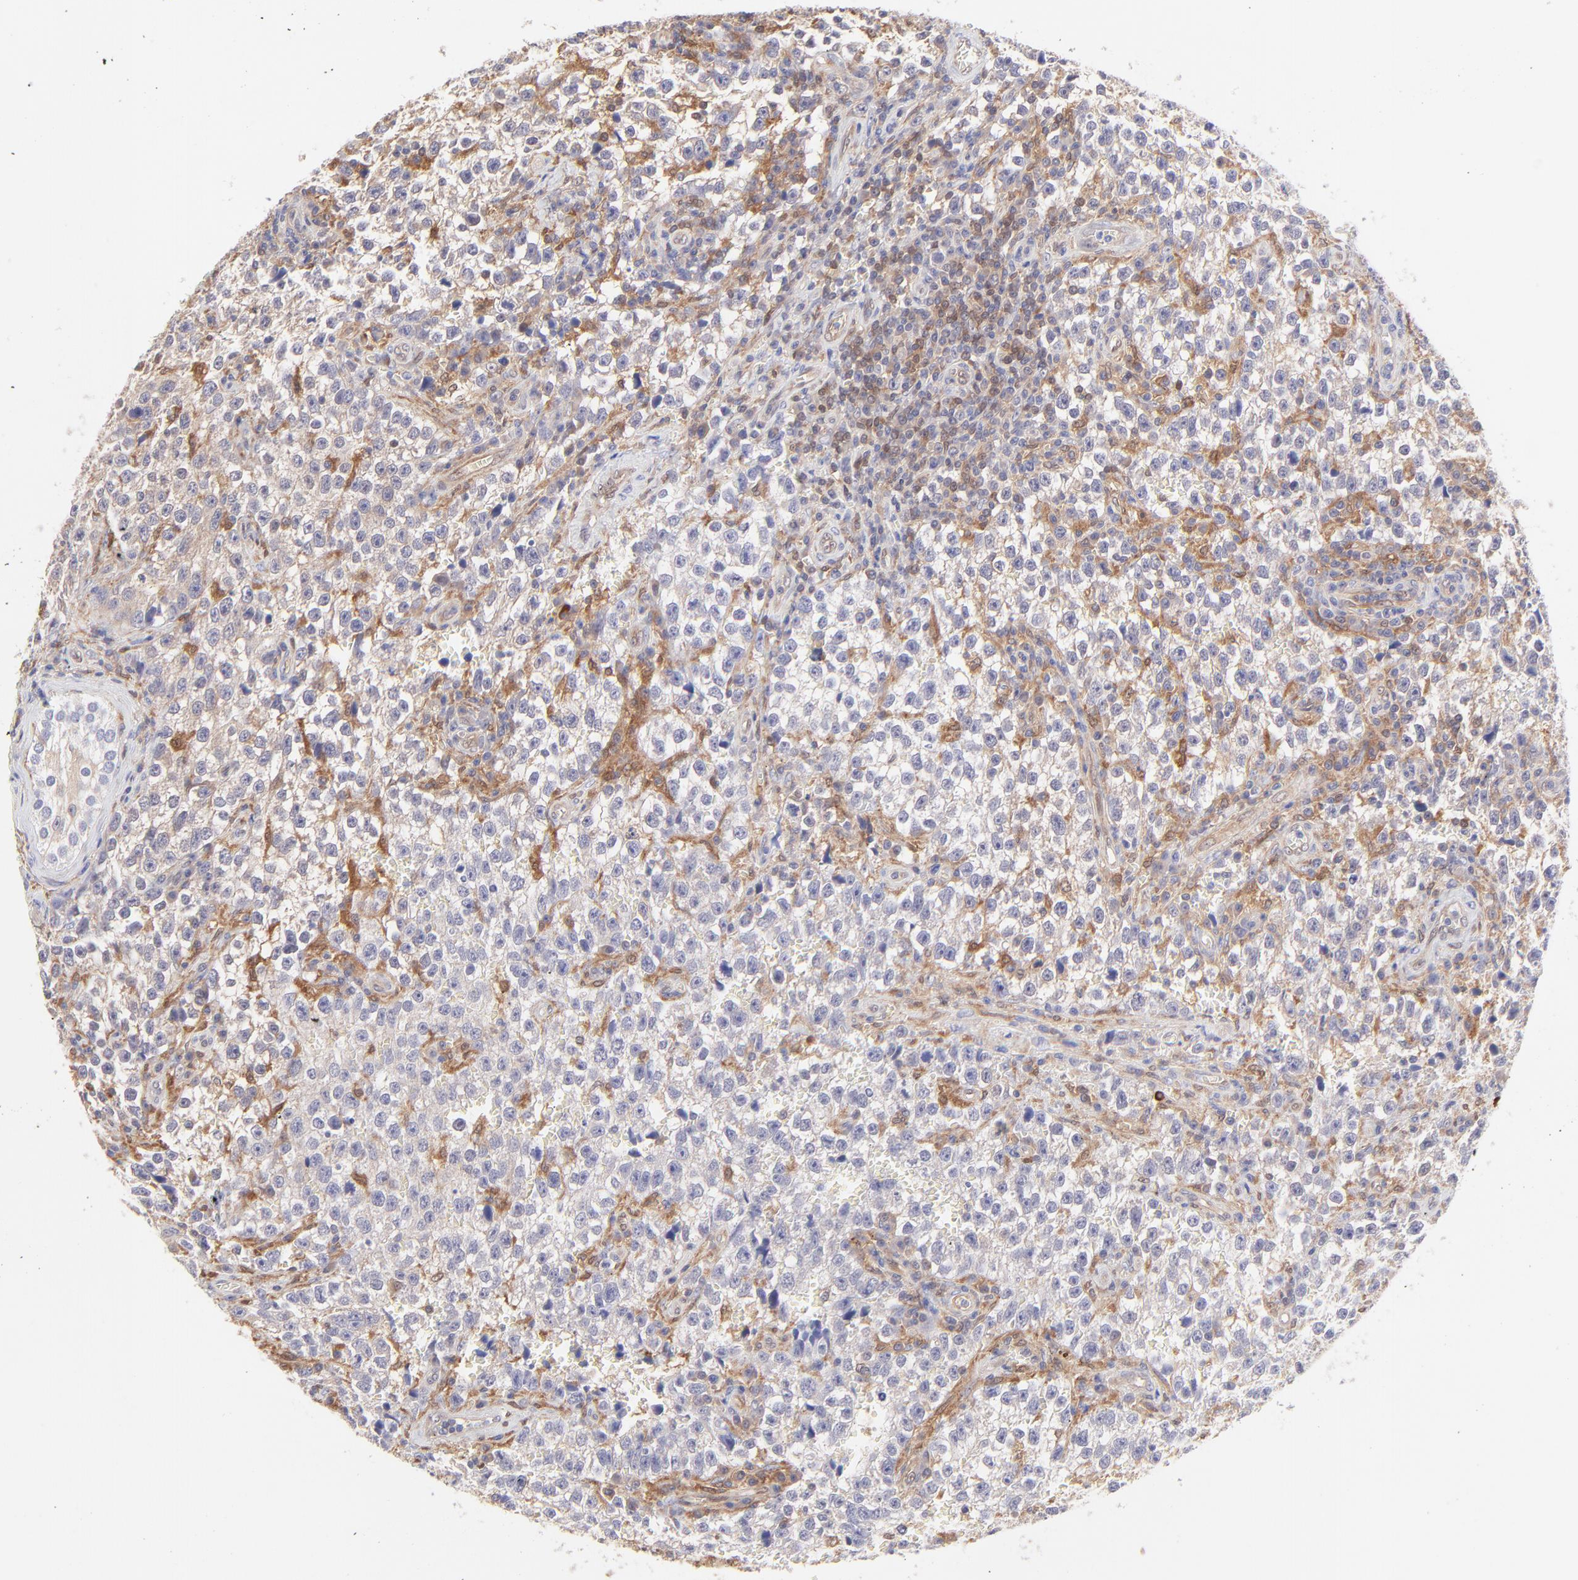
{"staining": {"intensity": "negative", "quantity": "none", "location": "none"}, "tissue": "testis cancer", "cell_type": "Tumor cells", "image_type": "cancer", "snomed": [{"axis": "morphology", "description": "Seminoma, NOS"}, {"axis": "topography", "description": "Testis"}], "caption": "DAB immunohistochemical staining of testis cancer (seminoma) exhibits no significant staining in tumor cells.", "gene": "HYAL1", "patient": {"sex": "male", "age": 38}}